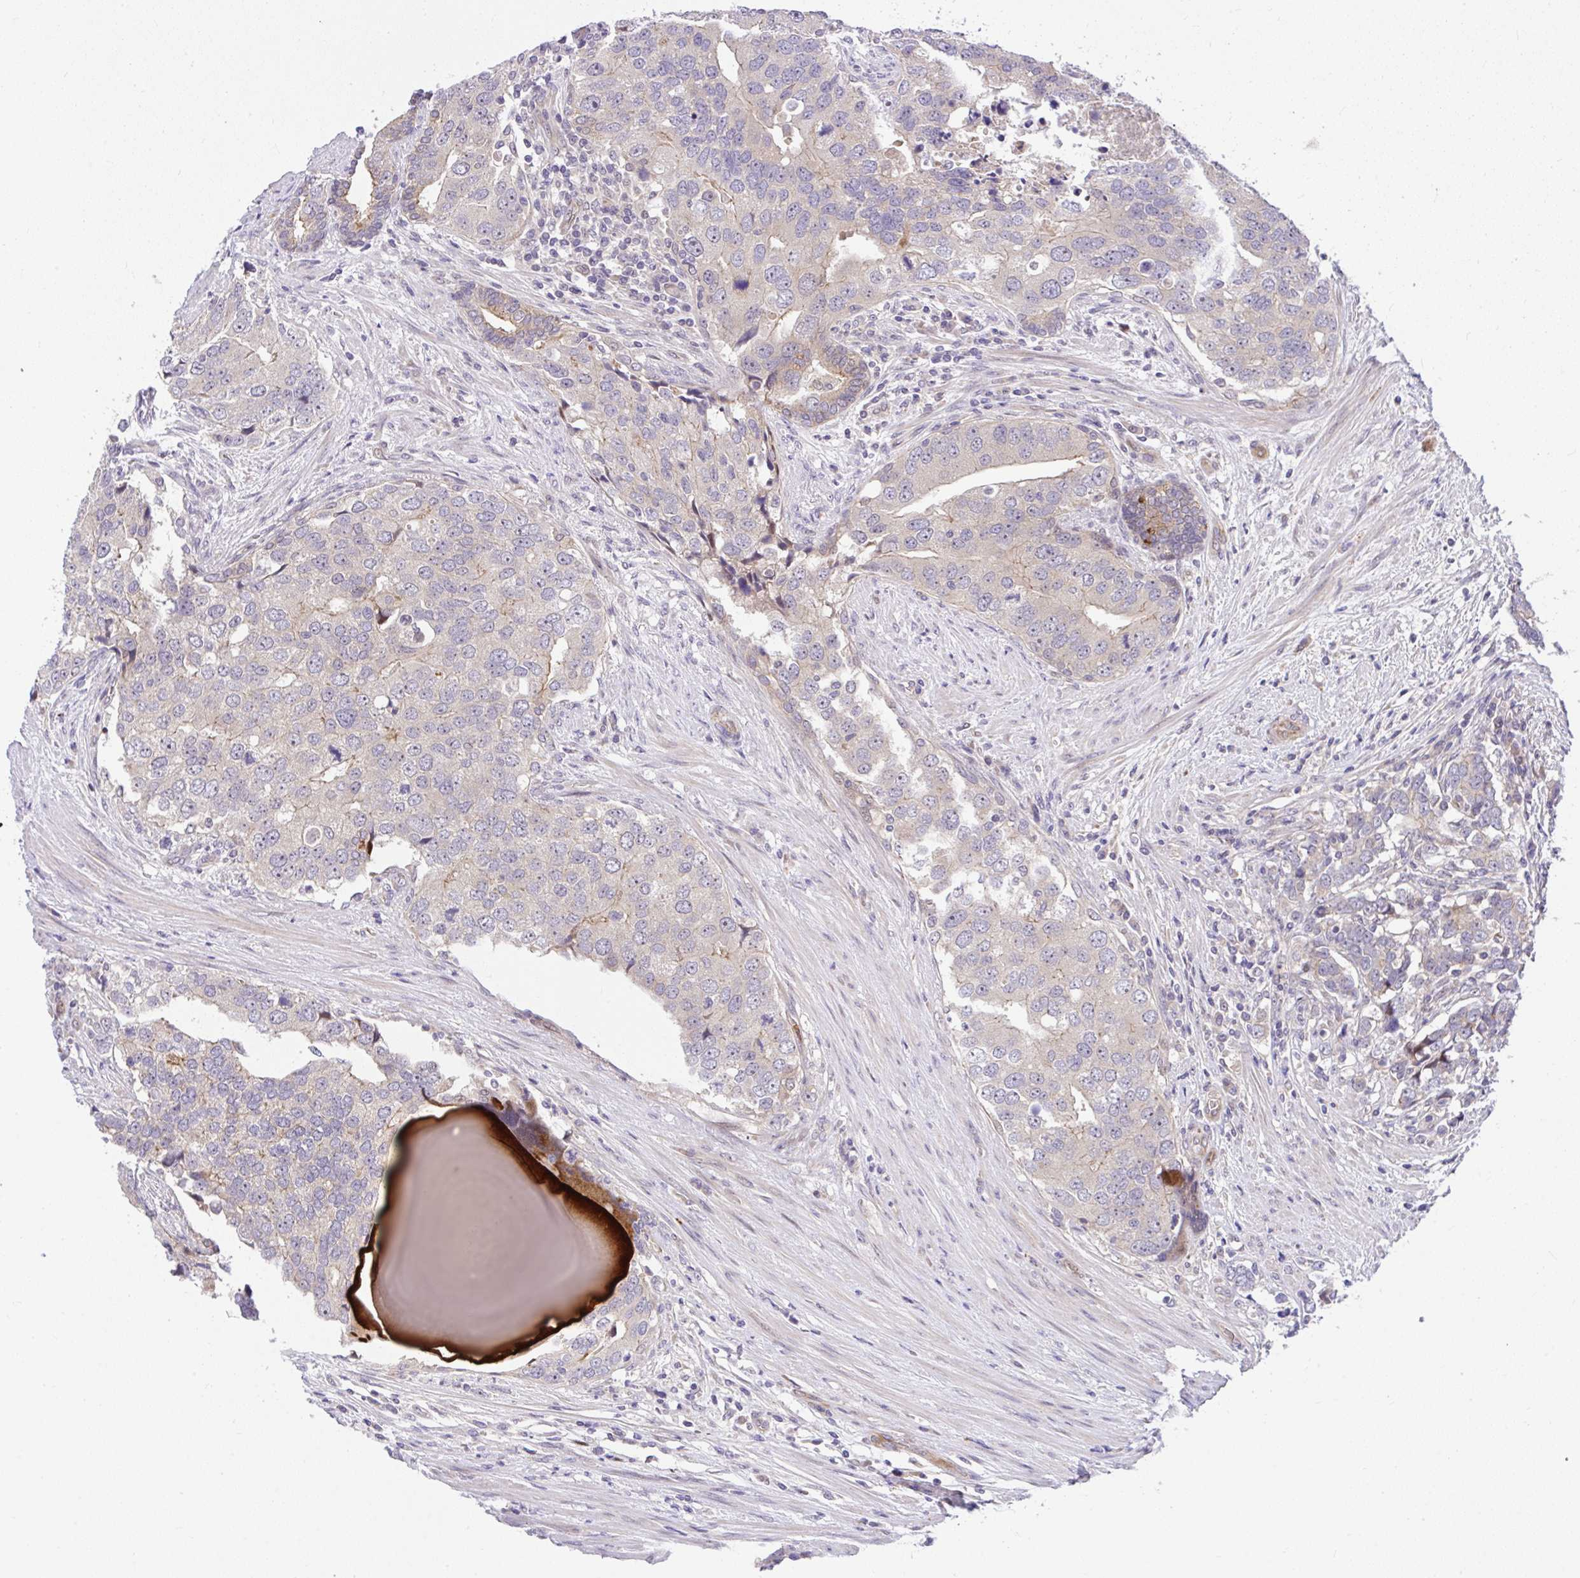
{"staining": {"intensity": "weak", "quantity": "25%-75%", "location": "cytoplasmic/membranous"}, "tissue": "prostate cancer", "cell_type": "Tumor cells", "image_type": "cancer", "snomed": [{"axis": "morphology", "description": "Adenocarcinoma, High grade"}, {"axis": "topography", "description": "Prostate"}], "caption": "Tumor cells demonstrate weak cytoplasmic/membranous expression in approximately 25%-75% of cells in prostate cancer (high-grade adenocarcinoma). (brown staining indicates protein expression, while blue staining denotes nuclei).", "gene": "CHIA", "patient": {"sex": "male", "age": 68}}